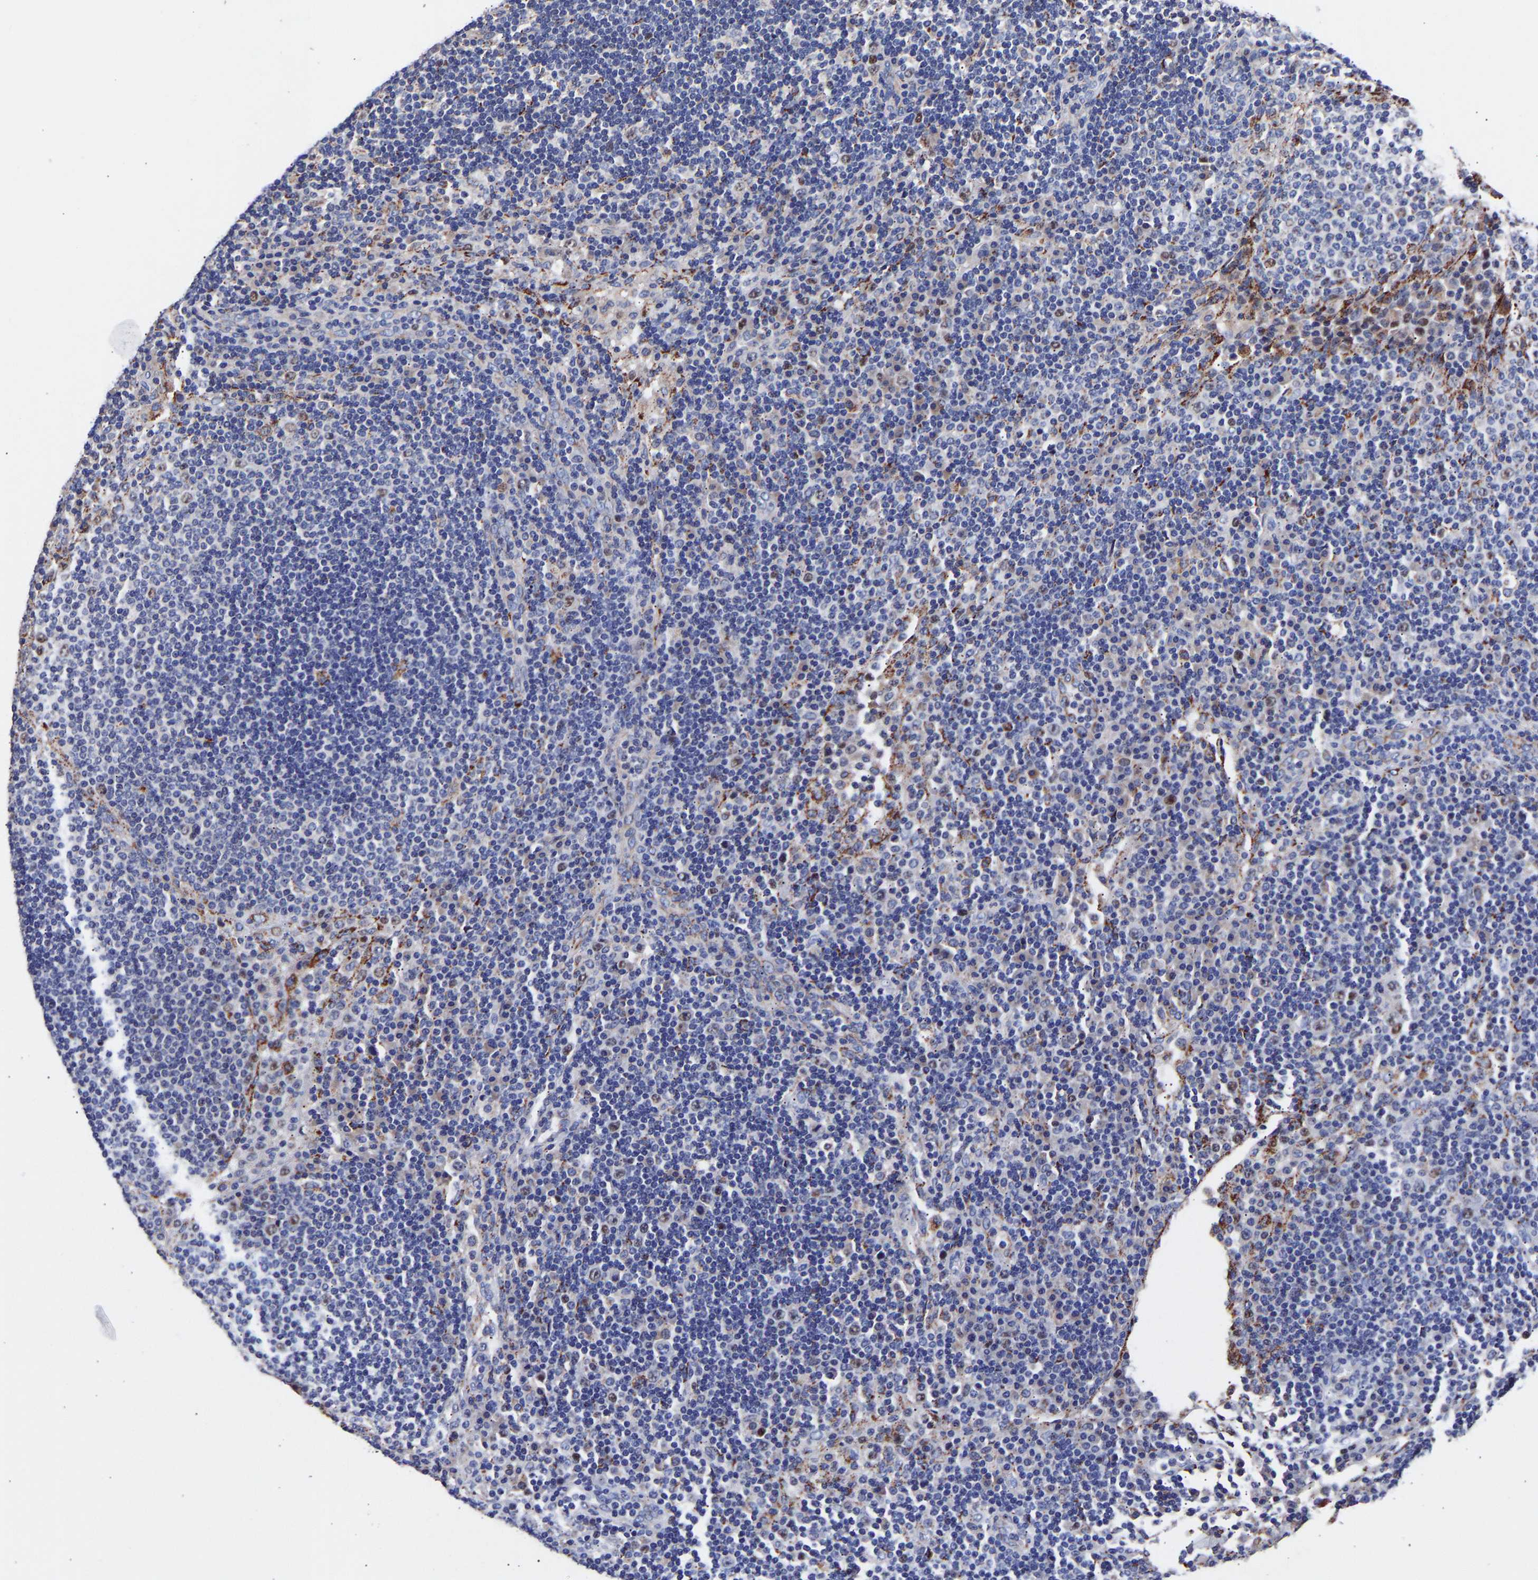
{"staining": {"intensity": "negative", "quantity": "none", "location": "none"}, "tissue": "lymph node", "cell_type": "Germinal center cells", "image_type": "normal", "snomed": [{"axis": "morphology", "description": "Normal tissue, NOS"}, {"axis": "topography", "description": "Lymph node"}], "caption": "Benign lymph node was stained to show a protein in brown. There is no significant positivity in germinal center cells. (DAB immunohistochemistry (IHC) visualized using brightfield microscopy, high magnification).", "gene": "SEM1", "patient": {"sex": "female", "age": 53}}